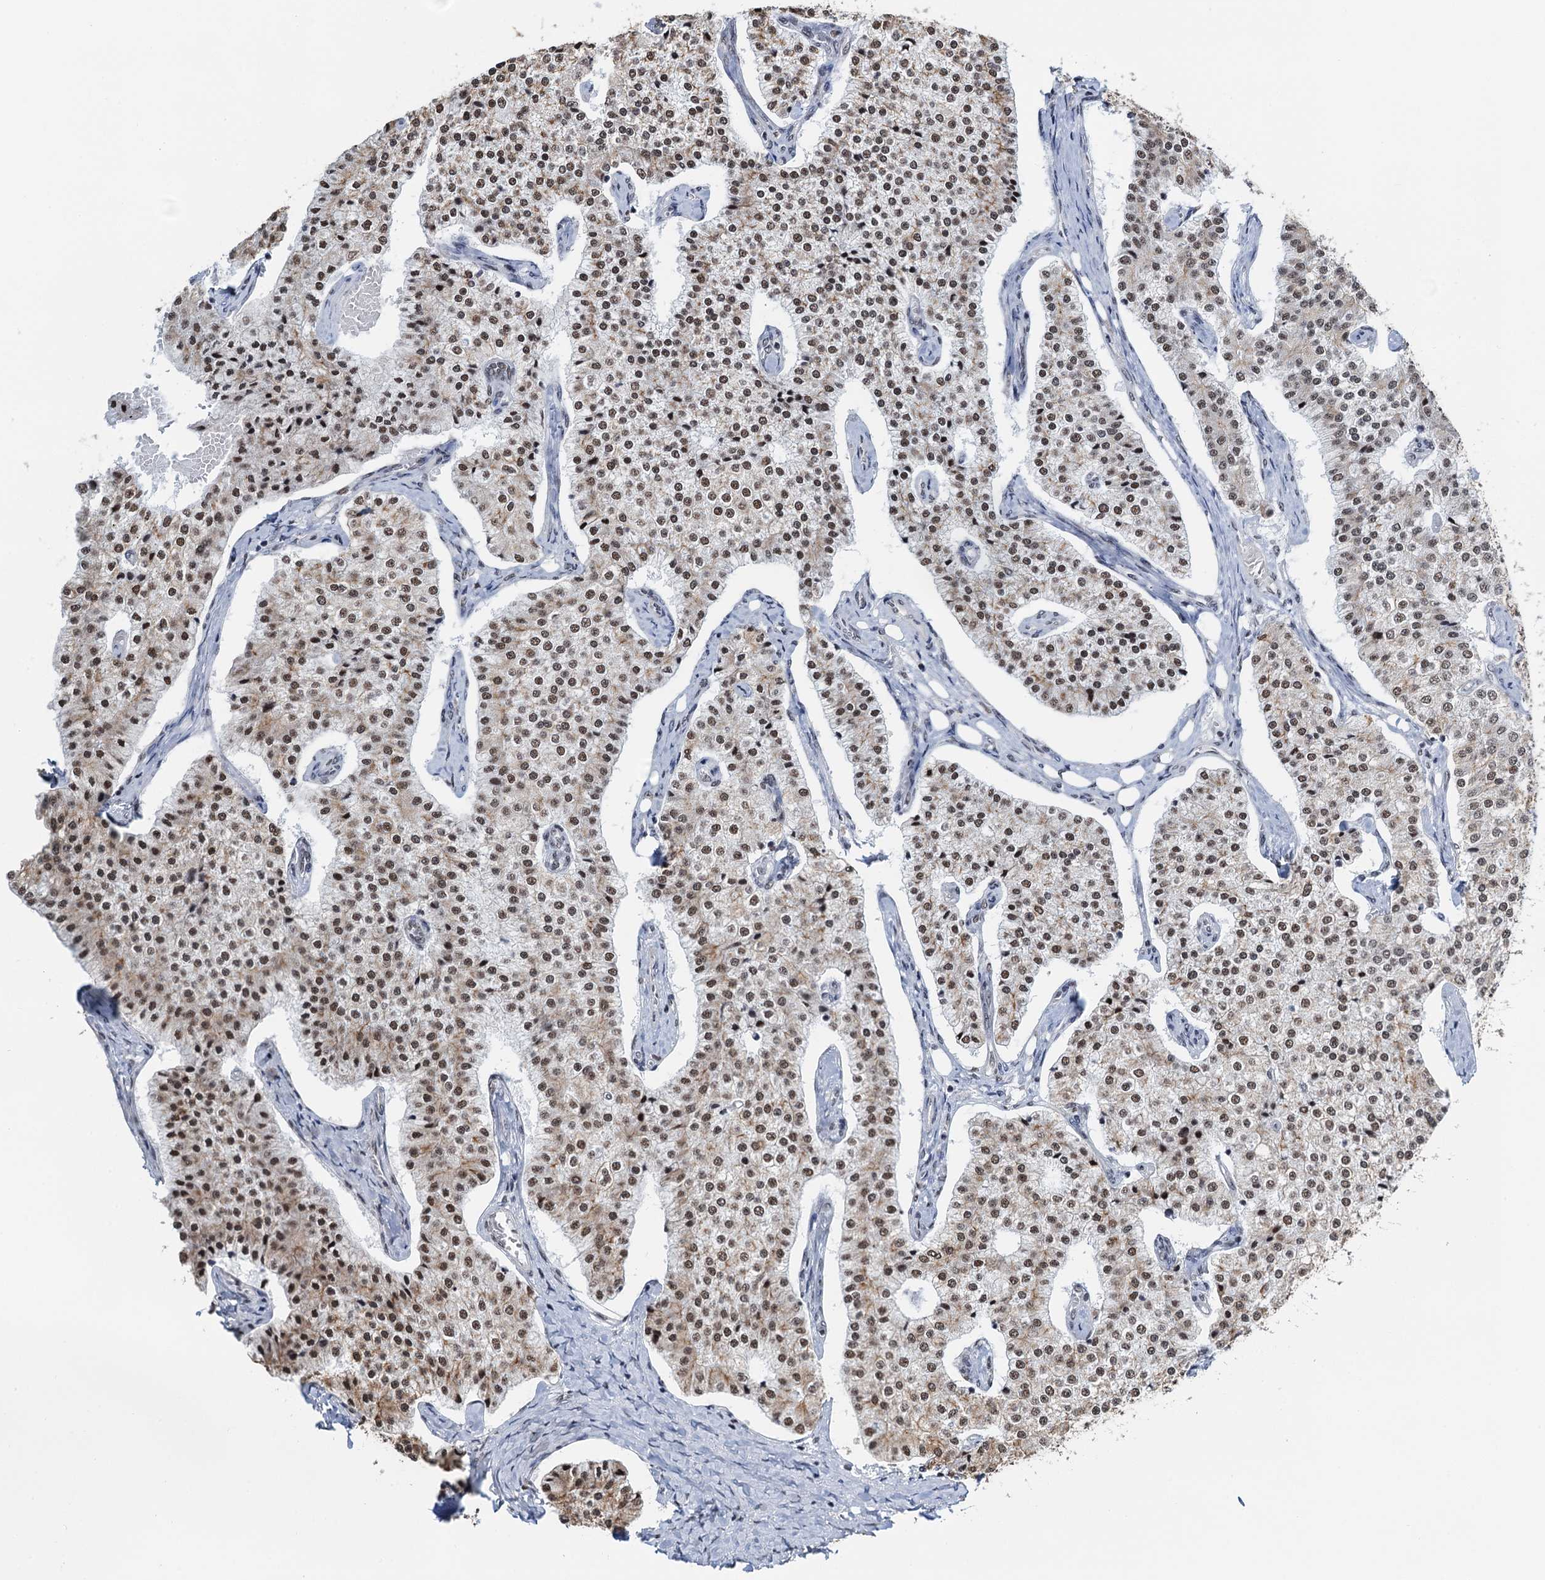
{"staining": {"intensity": "moderate", "quantity": ">75%", "location": "cytoplasmic/membranous,nuclear"}, "tissue": "carcinoid", "cell_type": "Tumor cells", "image_type": "cancer", "snomed": [{"axis": "morphology", "description": "Carcinoid, malignant, NOS"}, {"axis": "topography", "description": "Colon"}], "caption": "Carcinoid stained for a protein displays moderate cytoplasmic/membranous and nuclear positivity in tumor cells. Ihc stains the protein of interest in brown and the nuclei are stained blue.", "gene": "ZNF609", "patient": {"sex": "female", "age": 52}}